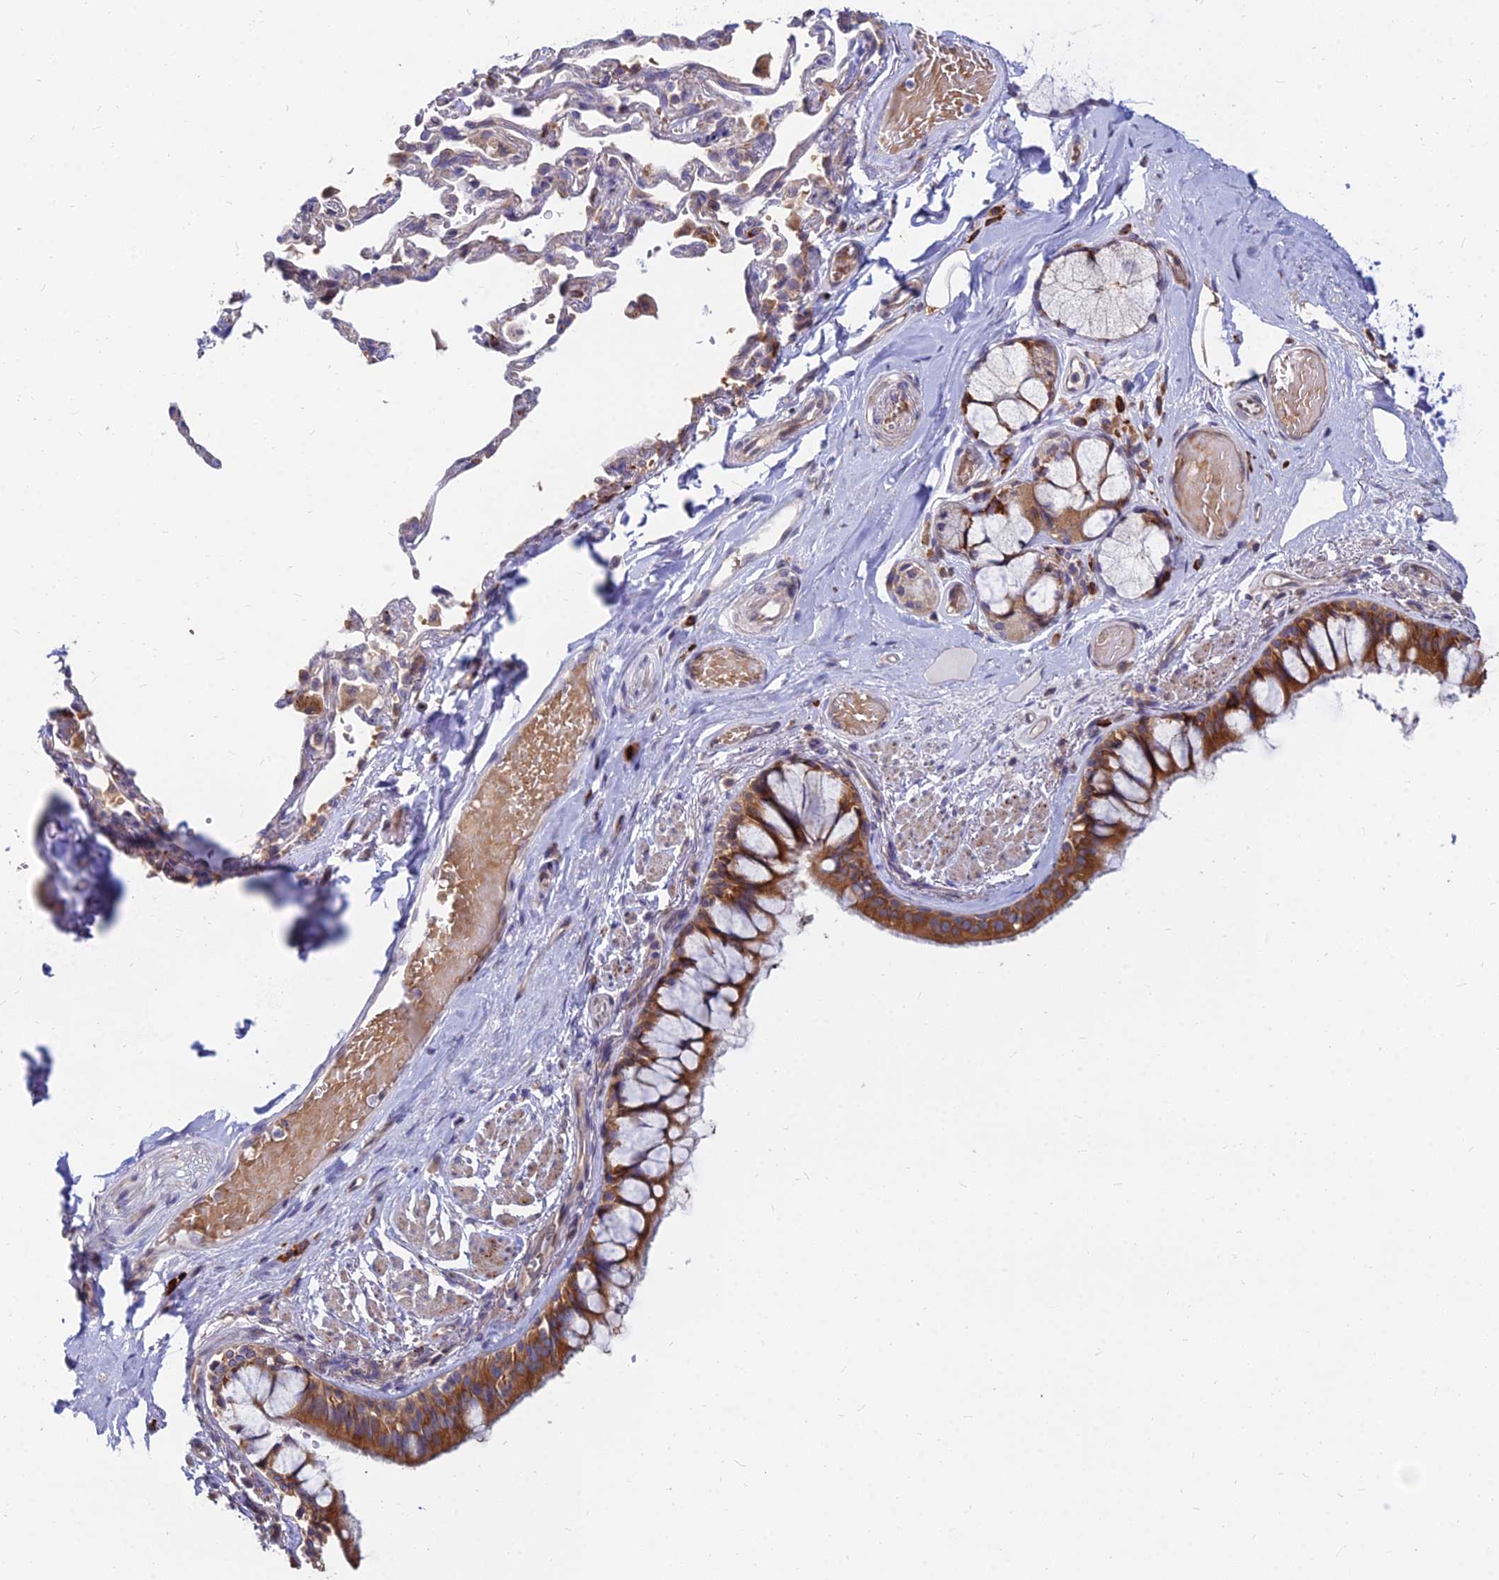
{"staining": {"intensity": "strong", "quantity": ">75%", "location": "cytoplasmic/membranous"}, "tissue": "bronchus", "cell_type": "Respiratory epithelial cells", "image_type": "normal", "snomed": [{"axis": "morphology", "description": "Normal tissue, NOS"}, {"axis": "topography", "description": "Bronchus"}], "caption": "IHC staining of normal bronchus, which demonstrates high levels of strong cytoplasmic/membranous positivity in approximately >75% of respiratory epithelial cells indicating strong cytoplasmic/membranous protein expression. The staining was performed using DAB (3,3'-diaminobenzidine) (brown) for protein detection and nuclei were counterstained in hematoxylin (blue).", "gene": "CCT6A", "patient": {"sex": "male", "age": 70}}